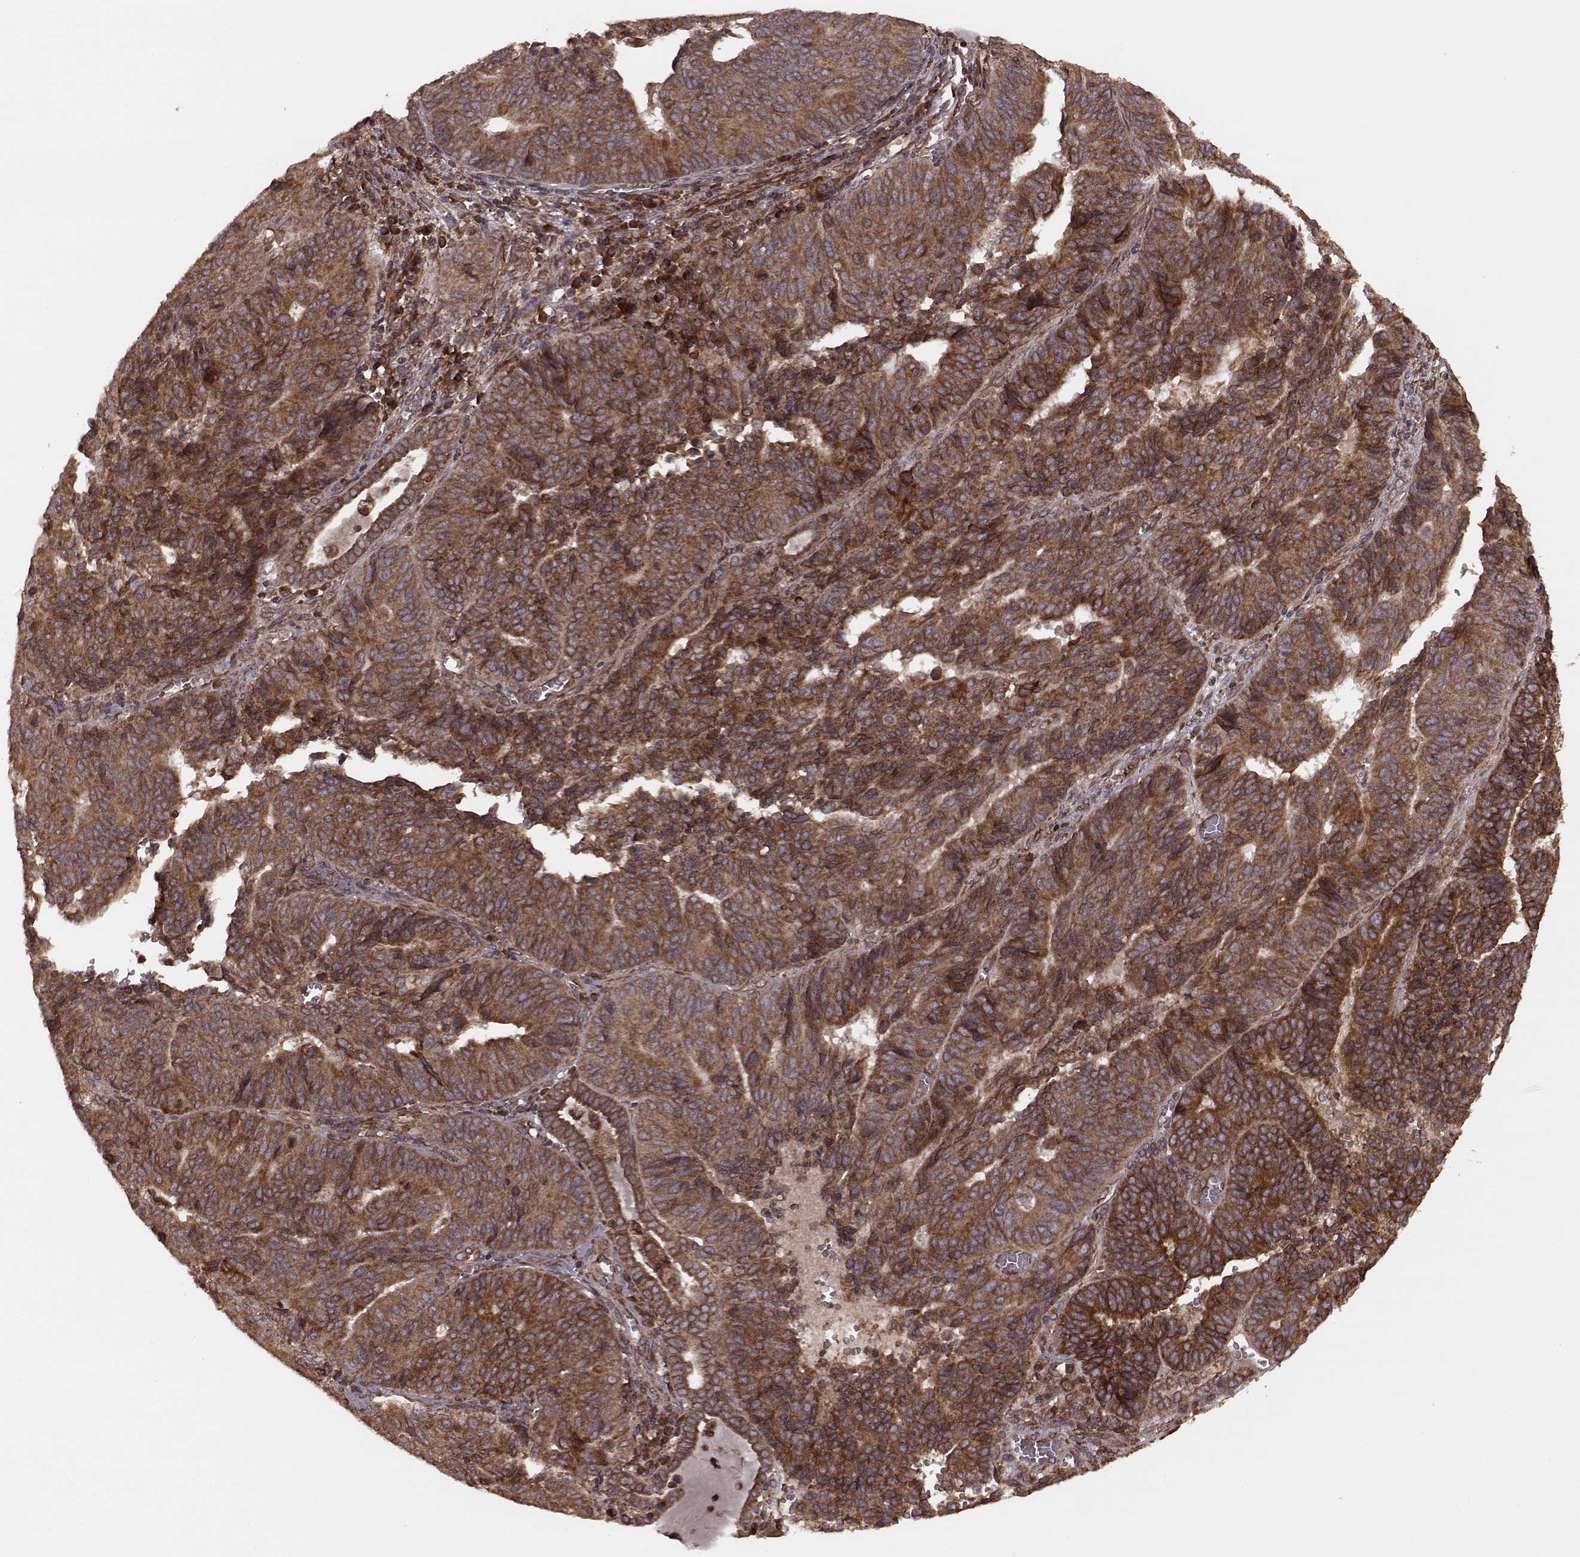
{"staining": {"intensity": "moderate", "quantity": ">75%", "location": "cytoplasmic/membranous"}, "tissue": "endometrial cancer", "cell_type": "Tumor cells", "image_type": "cancer", "snomed": [{"axis": "morphology", "description": "Adenocarcinoma, NOS"}, {"axis": "topography", "description": "Endometrium"}], "caption": "Endometrial adenocarcinoma stained for a protein (brown) demonstrates moderate cytoplasmic/membranous positive expression in about >75% of tumor cells.", "gene": "AGPAT1", "patient": {"sex": "female", "age": 65}}